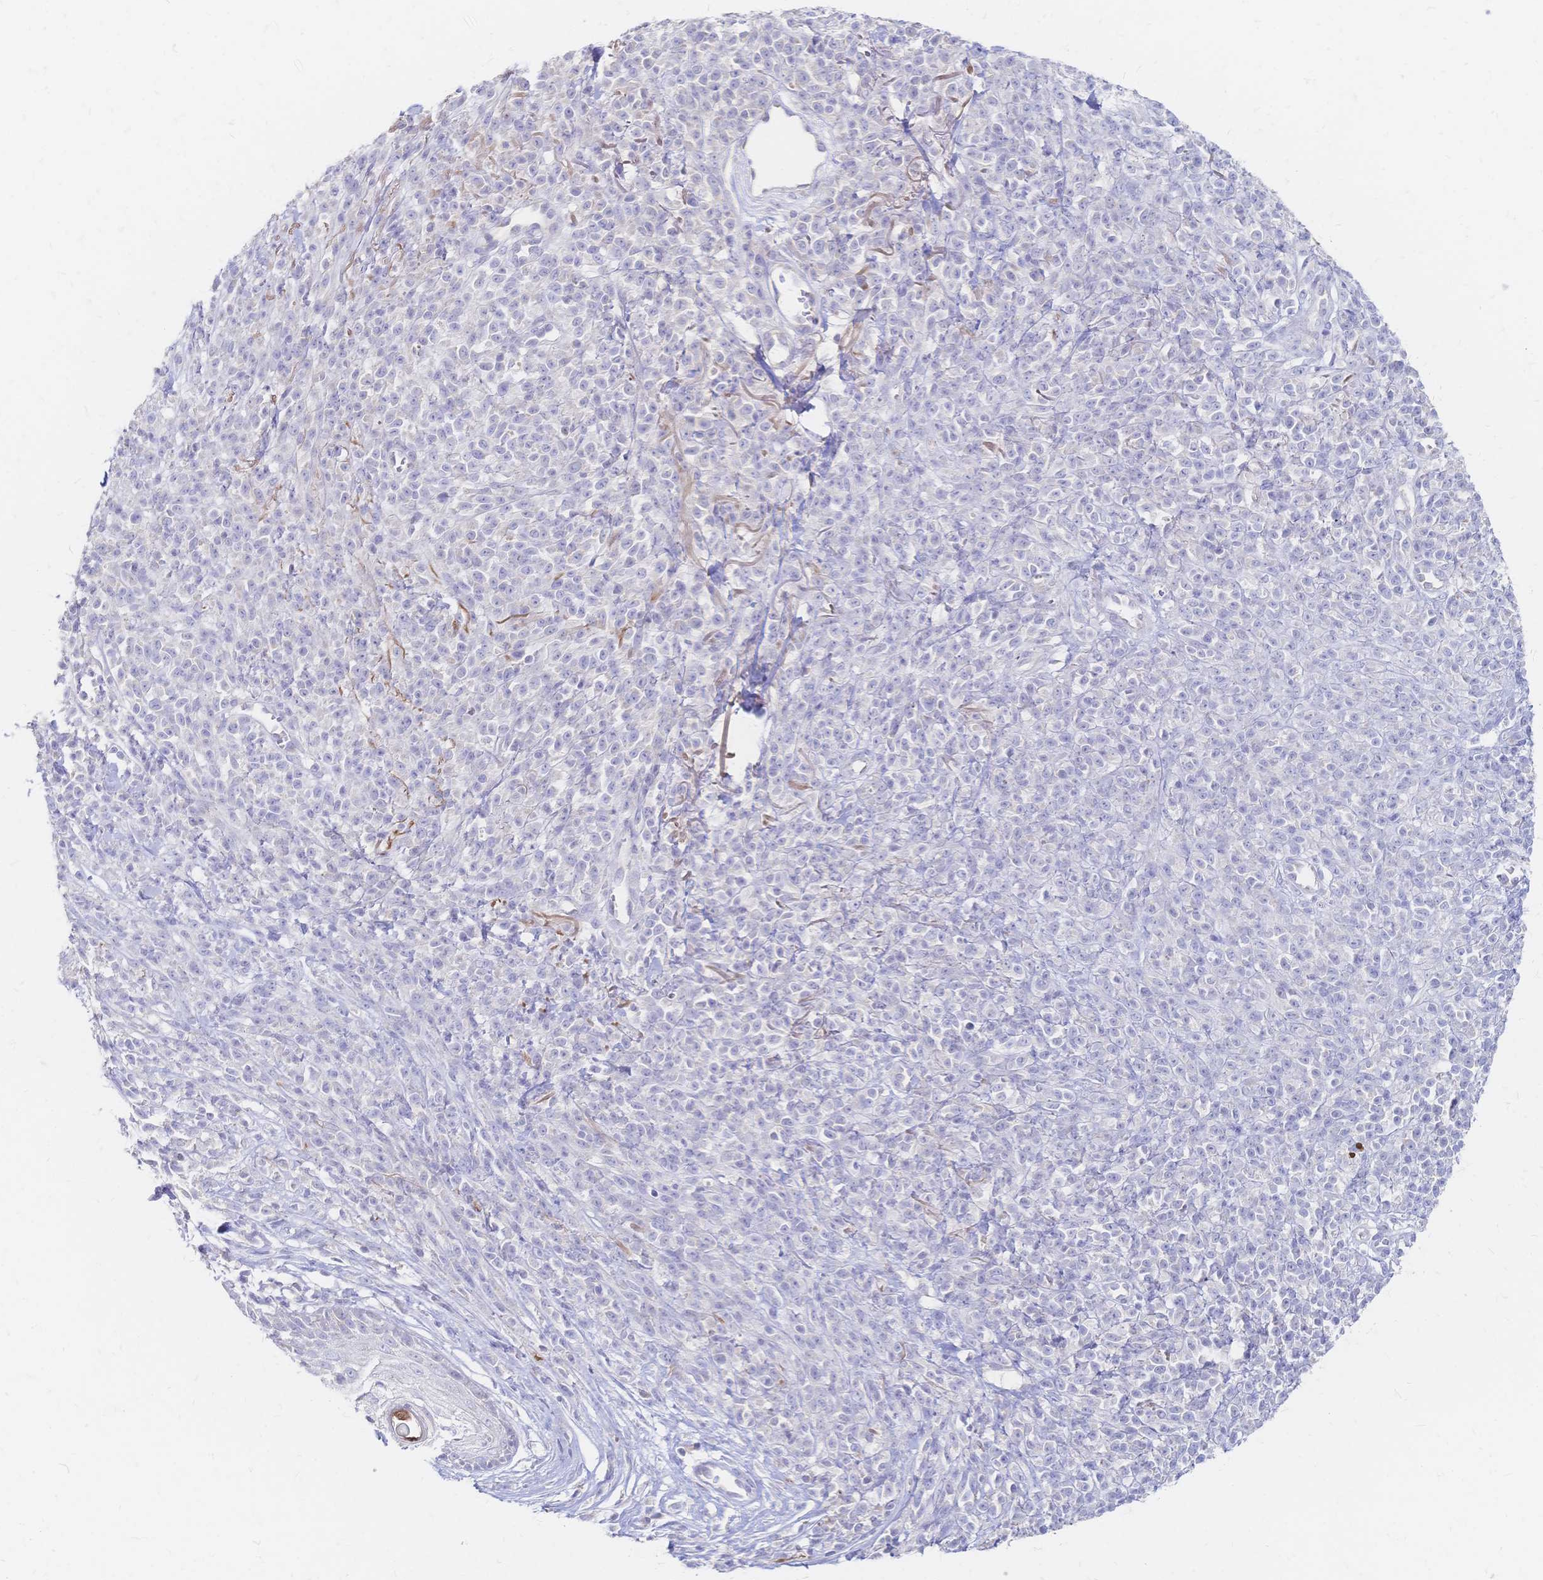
{"staining": {"intensity": "negative", "quantity": "none", "location": "none"}, "tissue": "melanoma", "cell_type": "Tumor cells", "image_type": "cancer", "snomed": [{"axis": "morphology", "description": "Malignant melanoma, NOS"}, {"axis": "topography", "description": "Skin"}, {"axis": "topography", "description": "Skin of trunk"}], "caption": "Histopathology image shows no significant protein staining in tumor cells of malignant melanoma.", "gene": "VWC2L", "patient": {"sex": "male", "age": 74}}